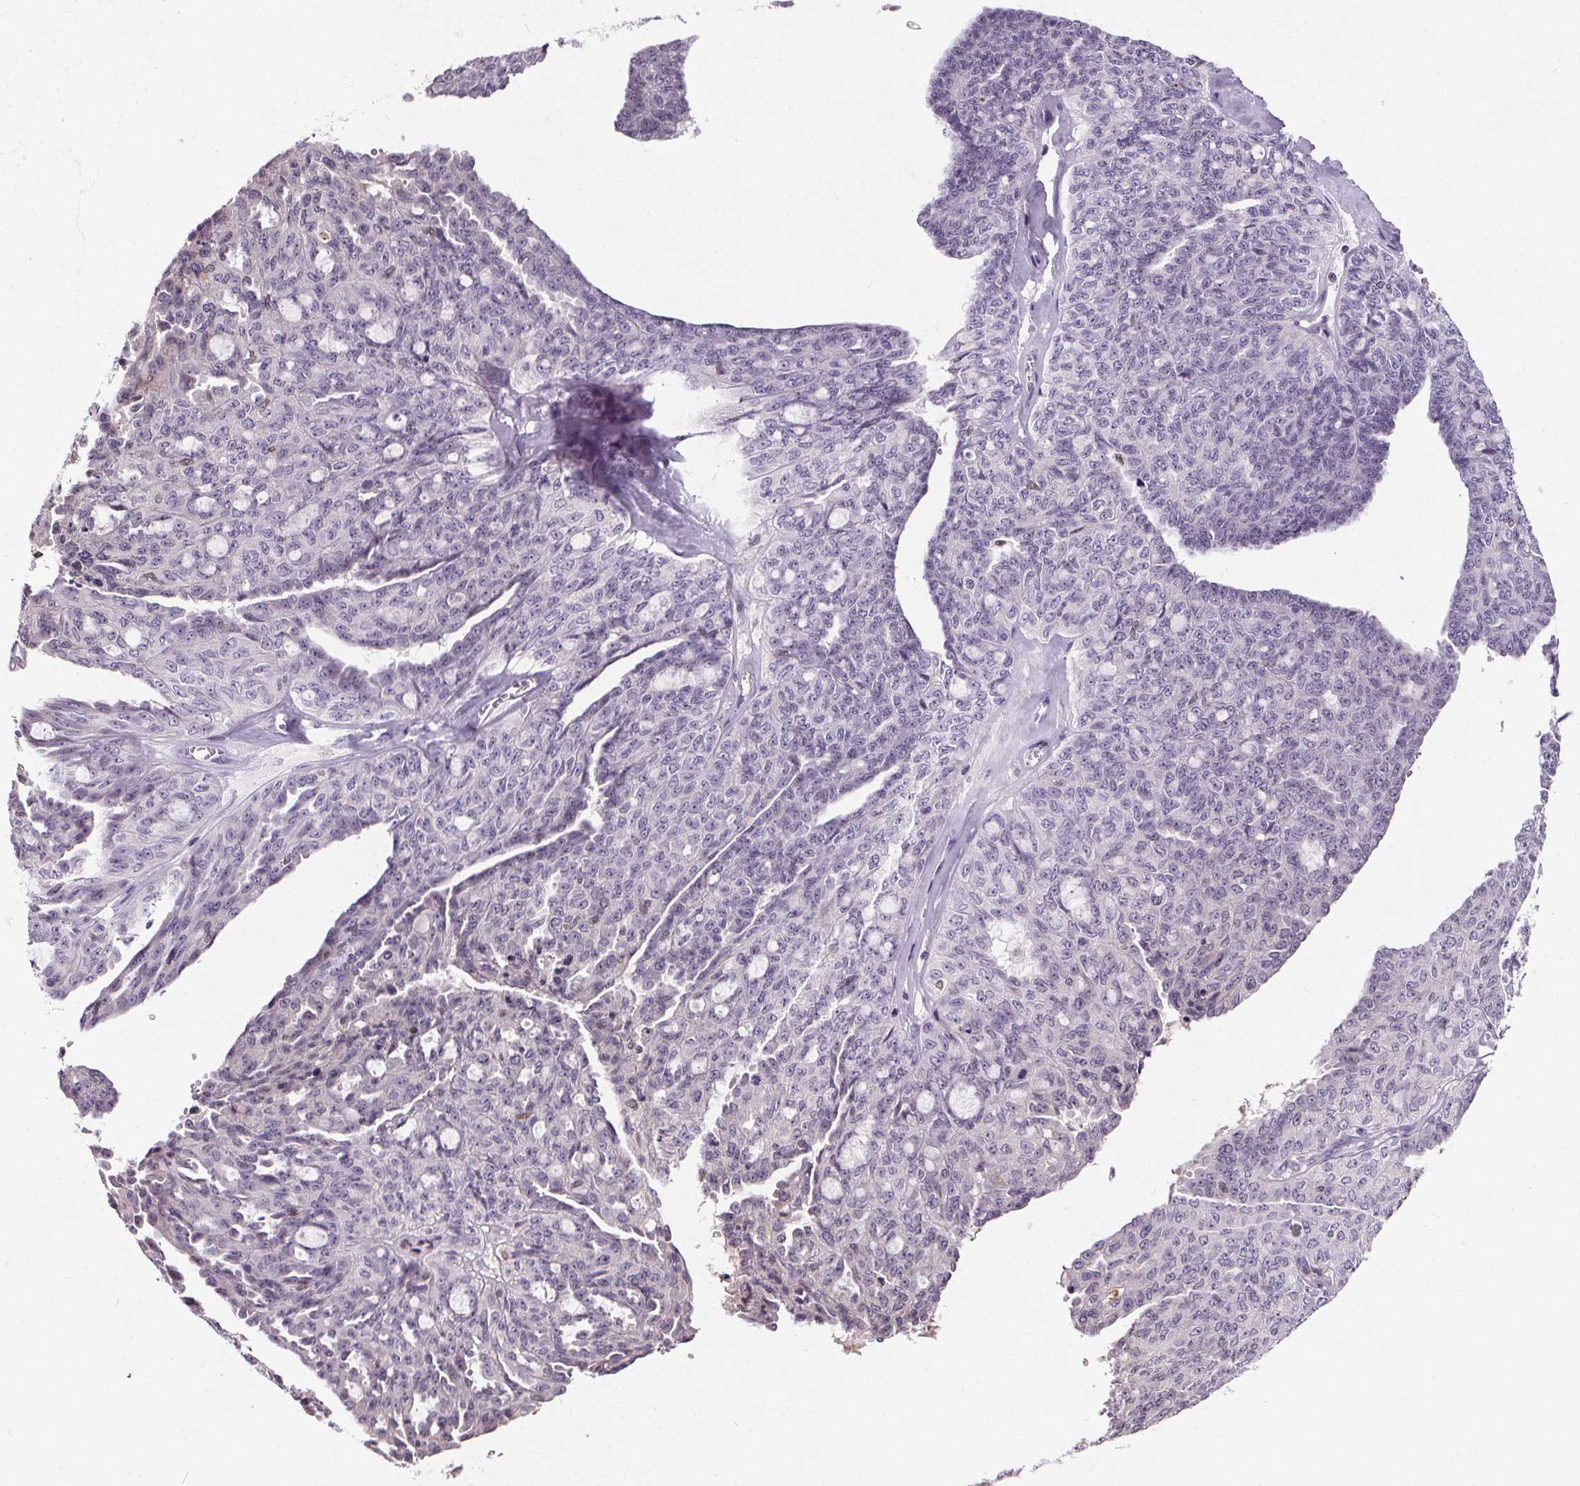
{"staining": {"intensity": "negative", "quantity": "none", "location": "none"}, "tissue": "ovarian cancer", "cell_type": "Tumor cells", "image_type": "cancer", "snomed": [{"axis": "morphology", "description": "Cystadenocarcinoma, serous, NOS"}, {"axis": "topography", "description": "Ovary"}], "caption": "The immunohistochemistry photomicrograph has no significant positivity in tumor cells of ovarian serous cystadenocarcinoma tissue.", "gene": "TMEM240", "patient": {"sex": "female", "age": 71}}